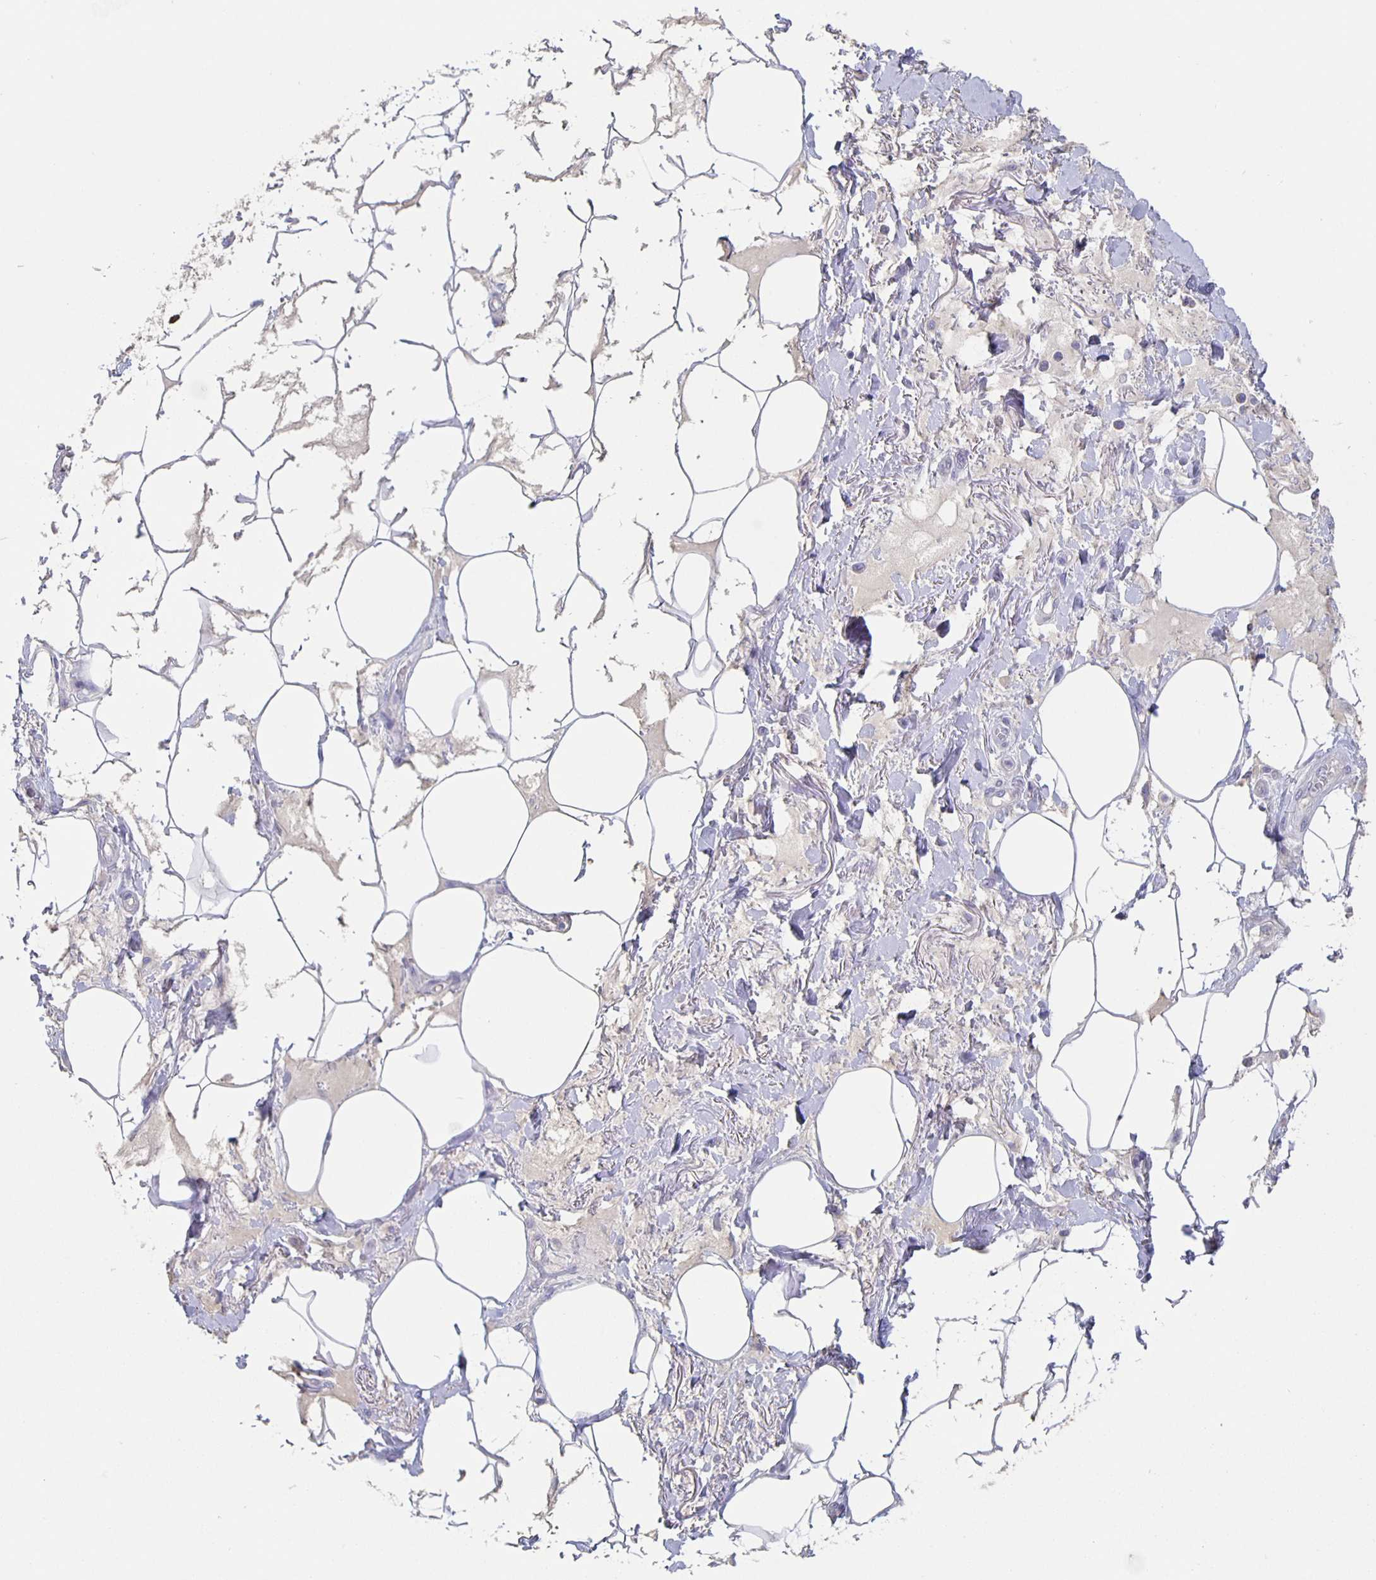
{"staining": {"intensity": "negative", "quantity": "none", "location": "none"}, "tissue": "adipose tissue", "cell_type": "Adipocytes", "image_type": "normal", "snomed": [{"axis": "morphology", "description": "Normal tissue, NOS"}, {"axis": "topography", "description": "Vagina"}, {"axis": "topography", "description": "Peripheral nerve tissue"}], "caption": "The micrograph demonstrates no significant positivity in adipocytes of adipose tissue.", "gene": "CACNA2D2", "patient": {"sex": "female", "age": 71}}